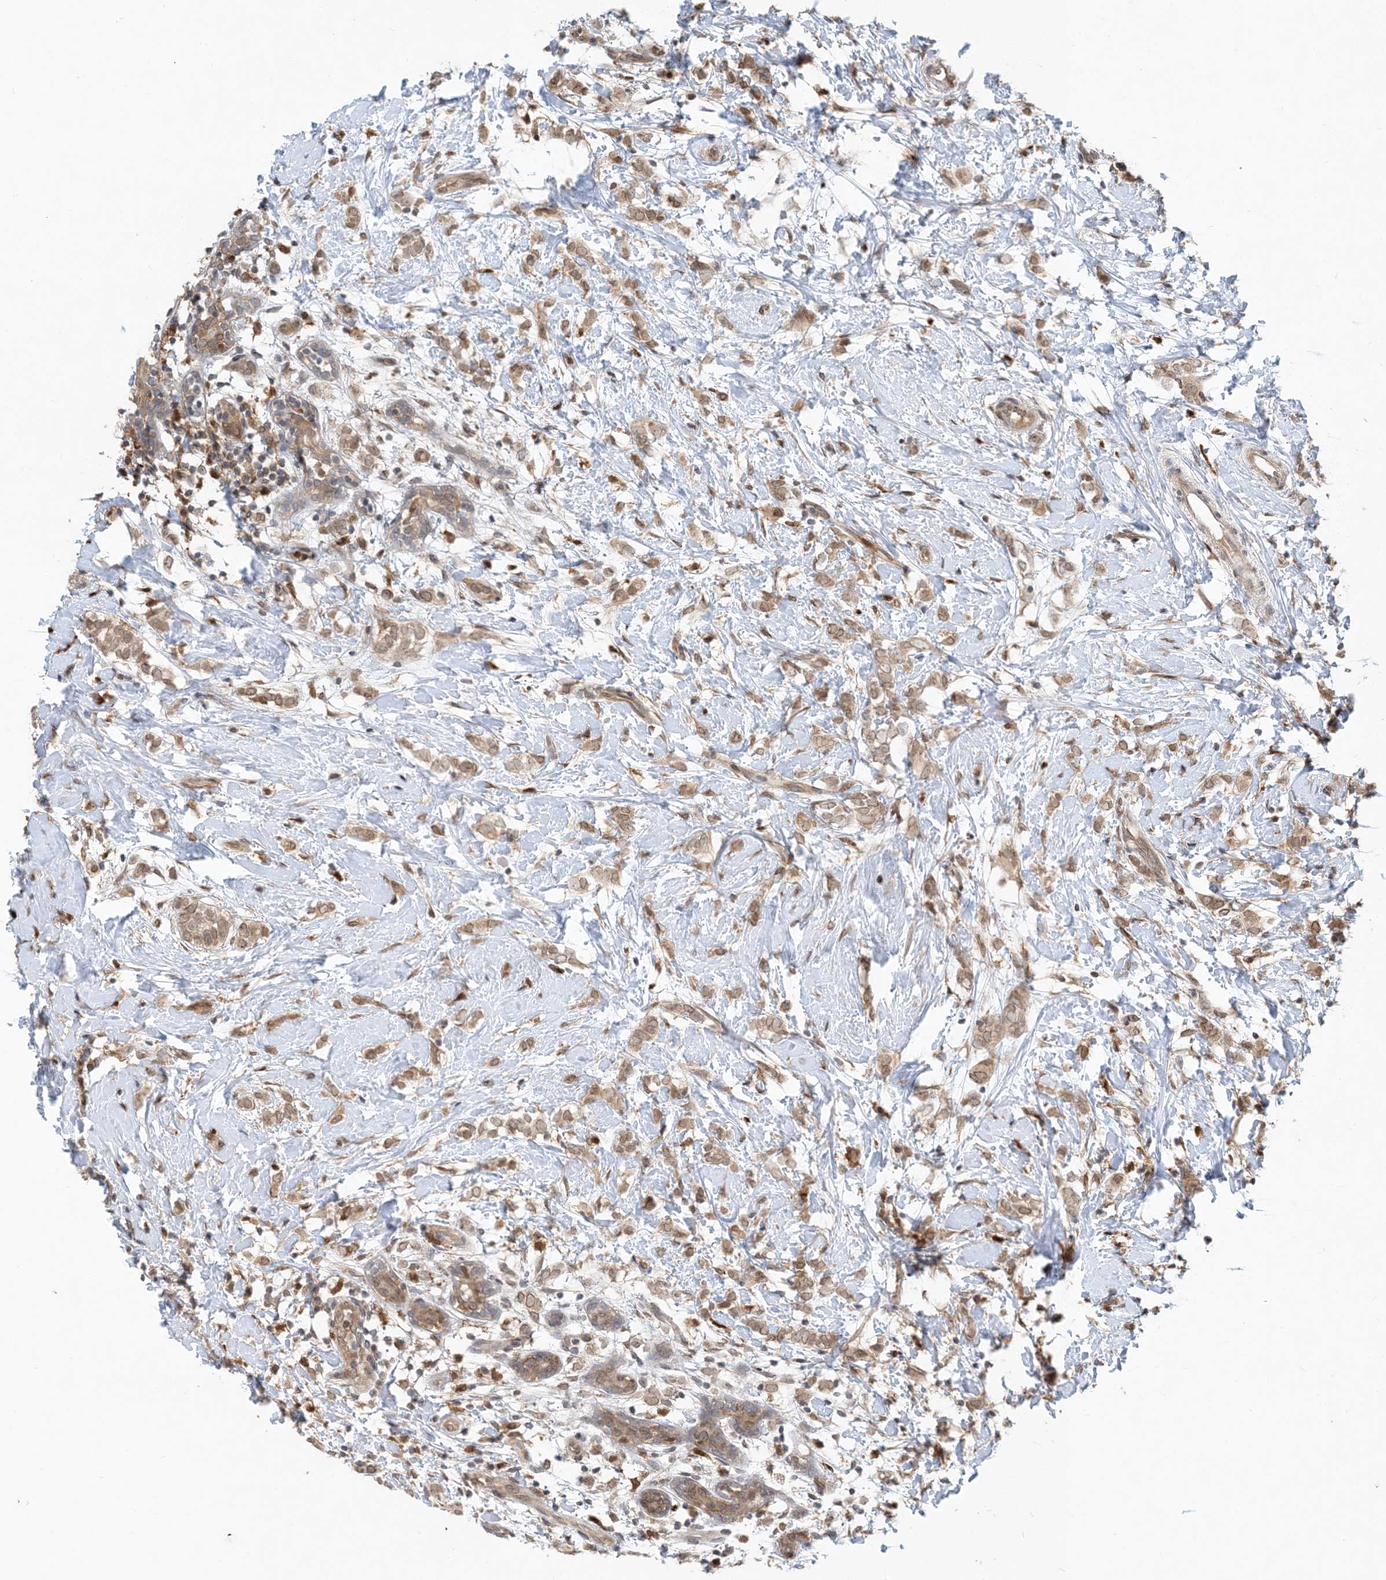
{"staining": {"intensity": "weak", "quantity": ">75%", "location": "cytoplasmic/membranous,nuclear"}, "tissue": "breast cancer", "cell_type": "Tumor cells", "image_type": "cancer", "snomed": [{"axis": "morphology", "description": "Normal tissue, NOS"}, {"axis": "morphology", "description": "Lobular carcinoma"}, {"axis": "topography", "description": "Breast"}], "caption": "Breast cancer was stained to show a protein in brown. There is low levels of weak cytoplasmic/membranous and nuclear positivity in about >75% of tumor cells.", "gene": "NAGK", "patient": {"sex": "female", "age": 47}}